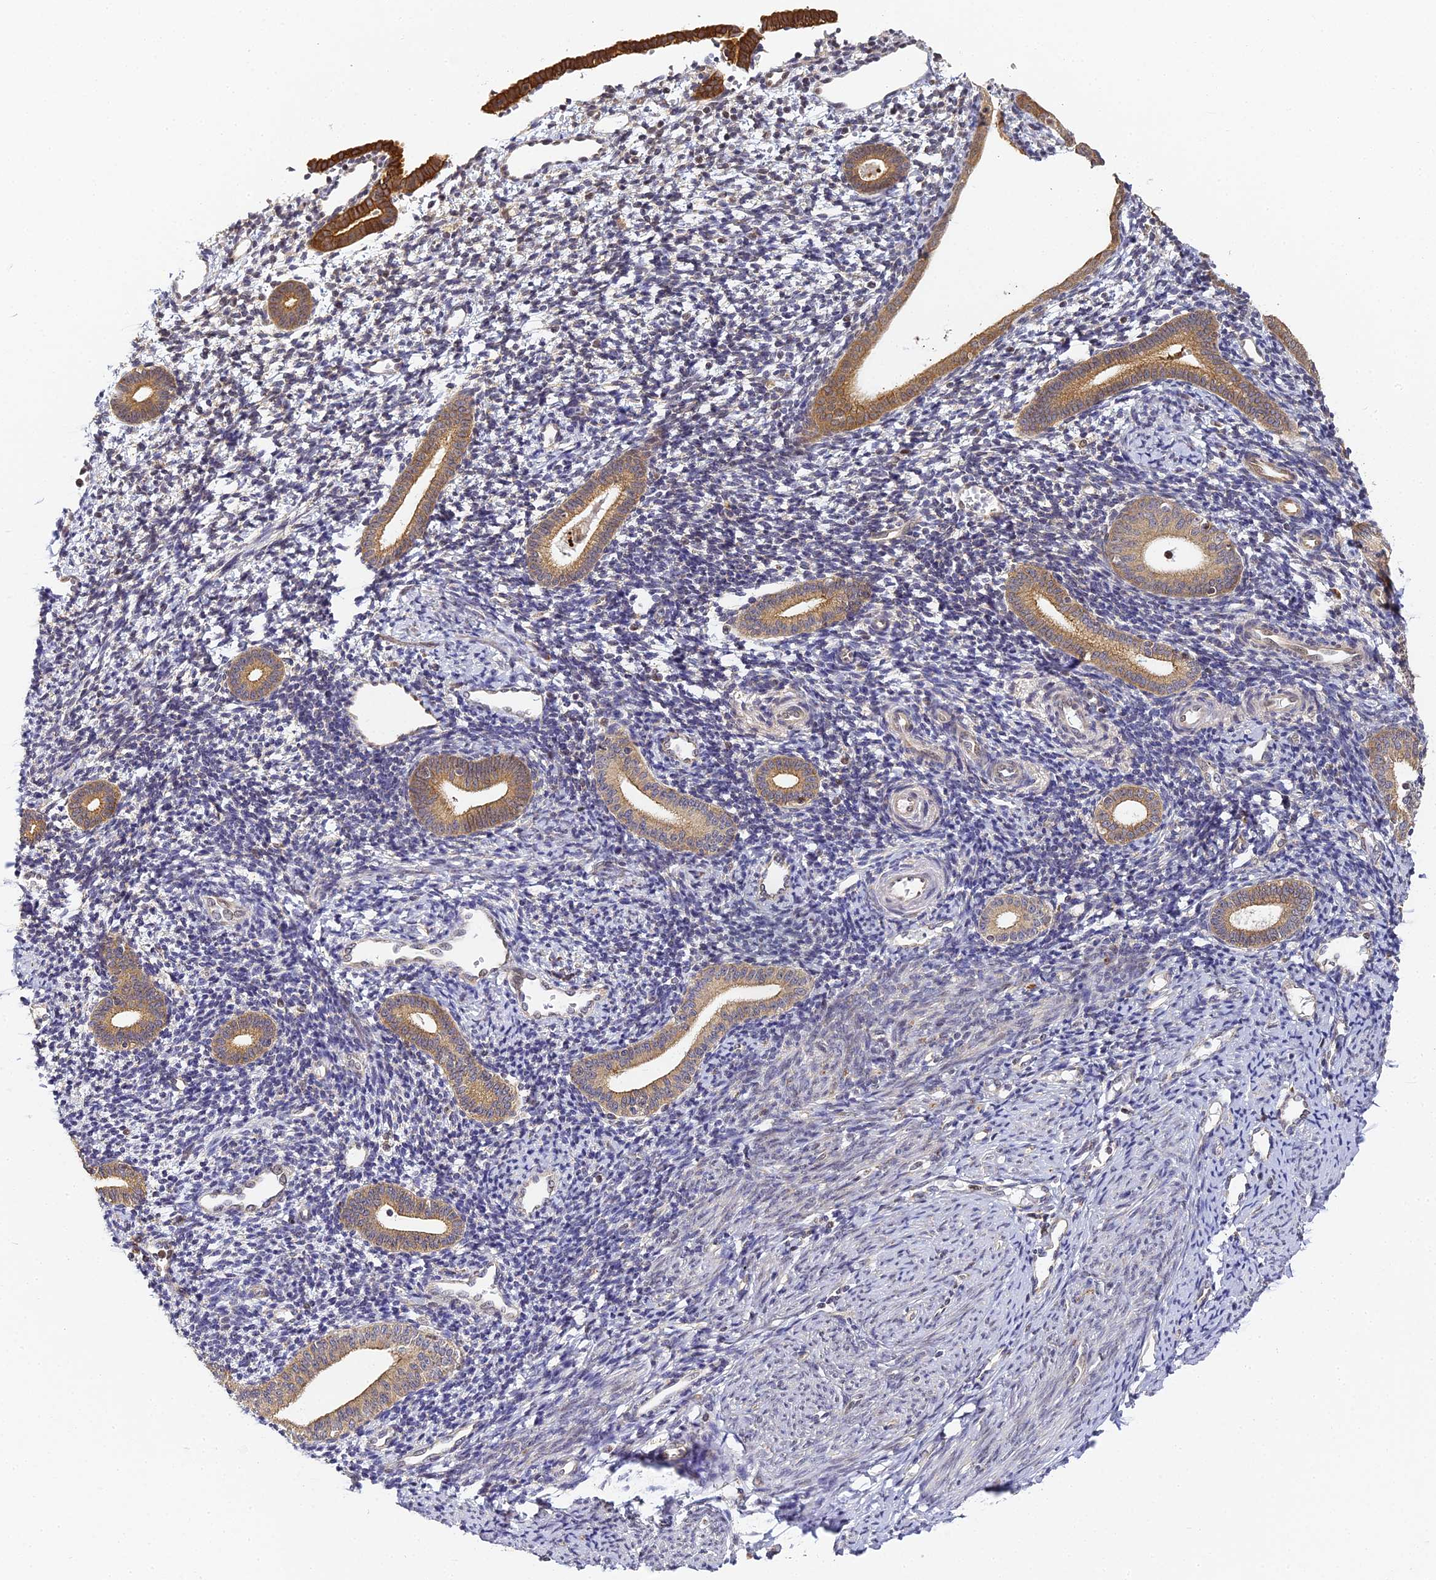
{"staining": {"intensity": "moderate", "quantity": "<25%", "location": "cytoplasmic/membranous"}, "tissue": "endometrium", "cell_type": "Cells in endometrial stroma", "image_type": "normal", "snomed": [{"axis": "morphology", "description": "Normal tissue, NOS"}, {"axis": "topography", "description": "Endometrium"}], "caption": "Endometrium stained with immunohistochemistry demonstrates moderate cytoplasmic/membranous staining in approximately <25% of cells in endometrial stroma.", "gene": "DNAAF10", "patient": {"sex": "female", "age": 56}}